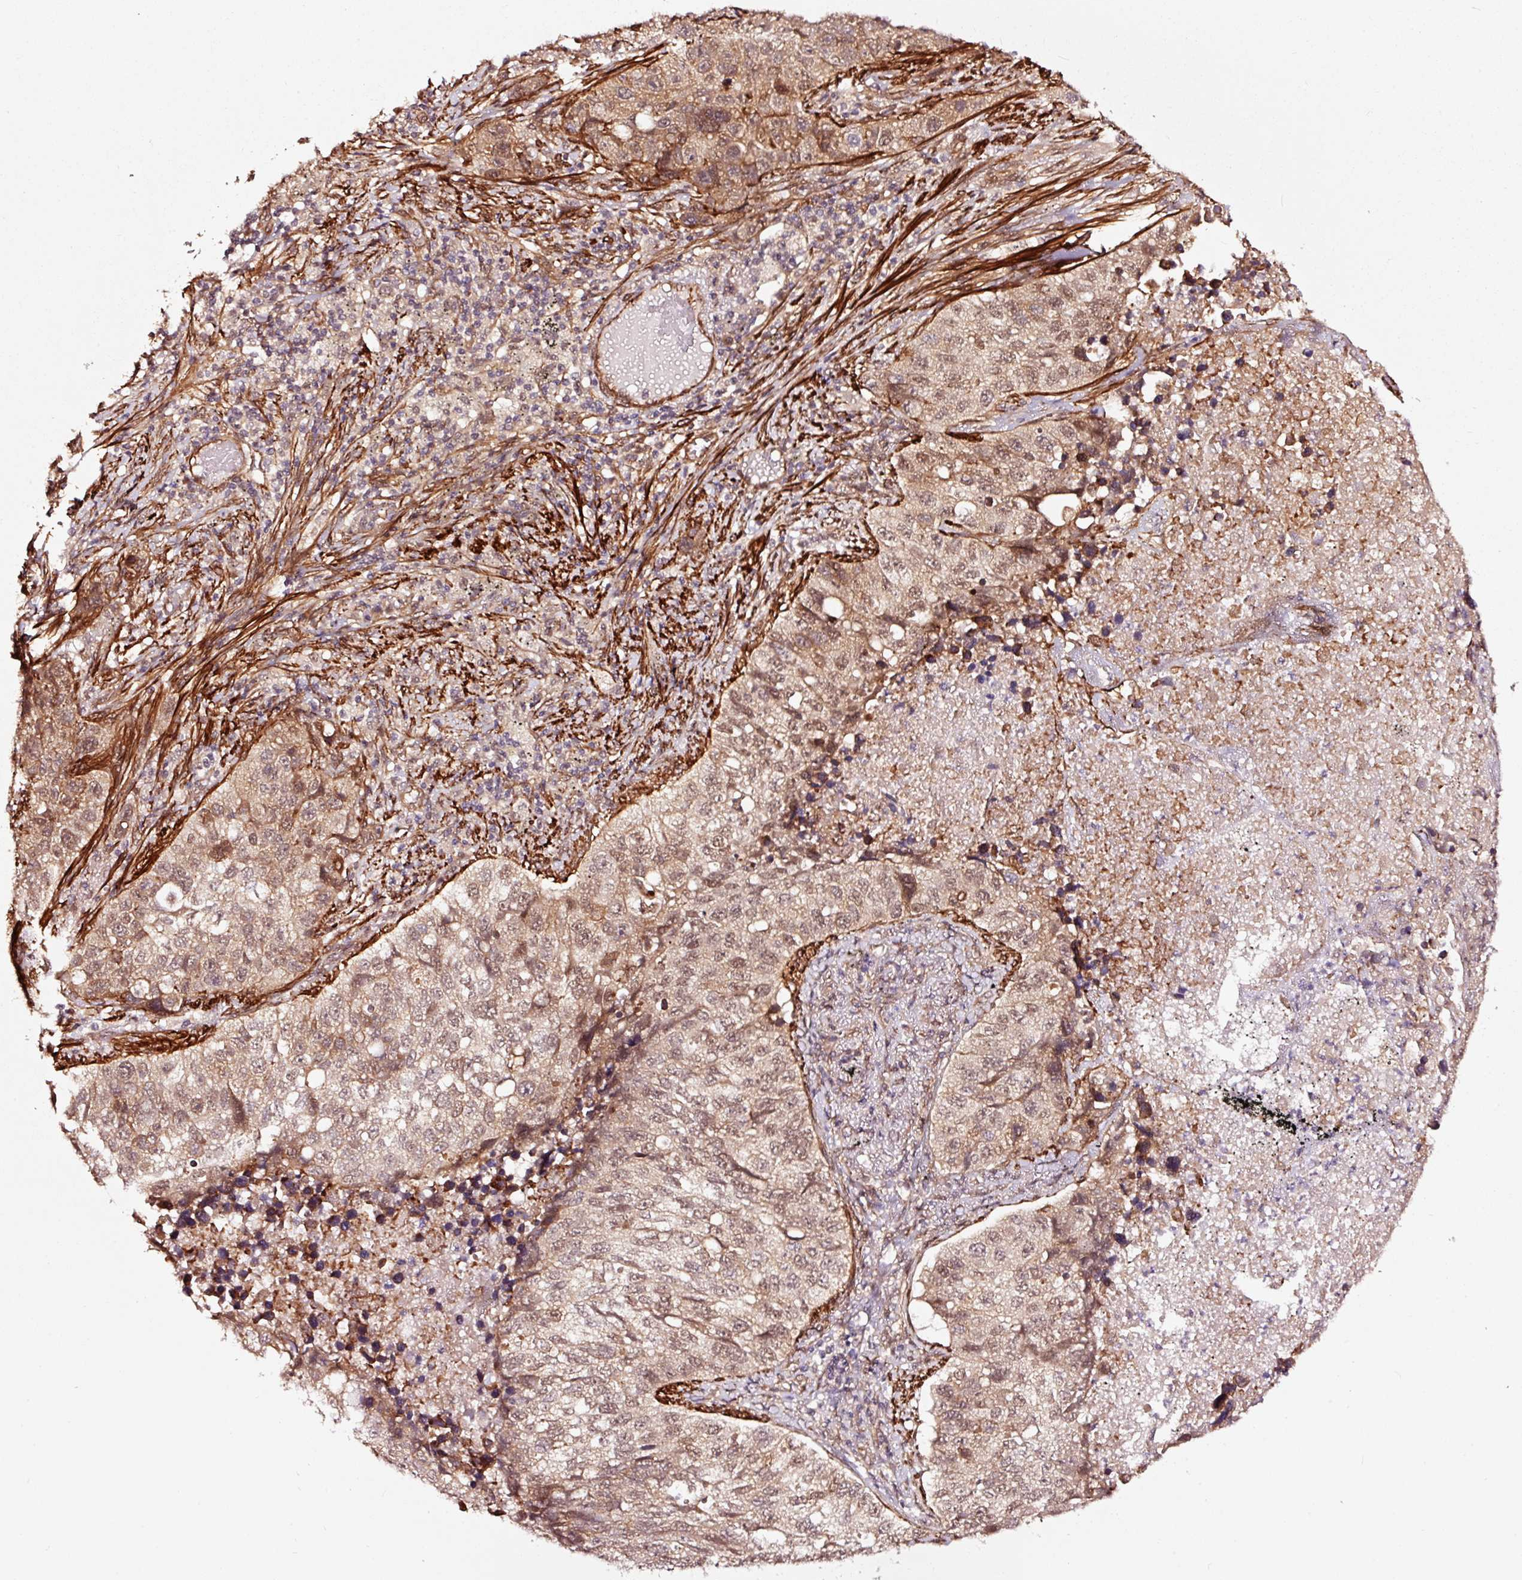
{"staining": {"intensity": "moderate", "quantity": ">75%", "location": "nuclear"}, "tissue": "lung cancer", "cell_type": "Tumor cells", "image_type": "cancer", "snomed": [{"axis": "morphology", "description": "Squamous cell carcinoma, NOS"}, {"axis": "topography", "description": "Lung"}], "caption": "Human lung squamous cell carcinoma stained with a protein marker shows moderate staining in tumor cells.", "gene": "TPM1", "patient": {"sex": "male", "age": 60}}